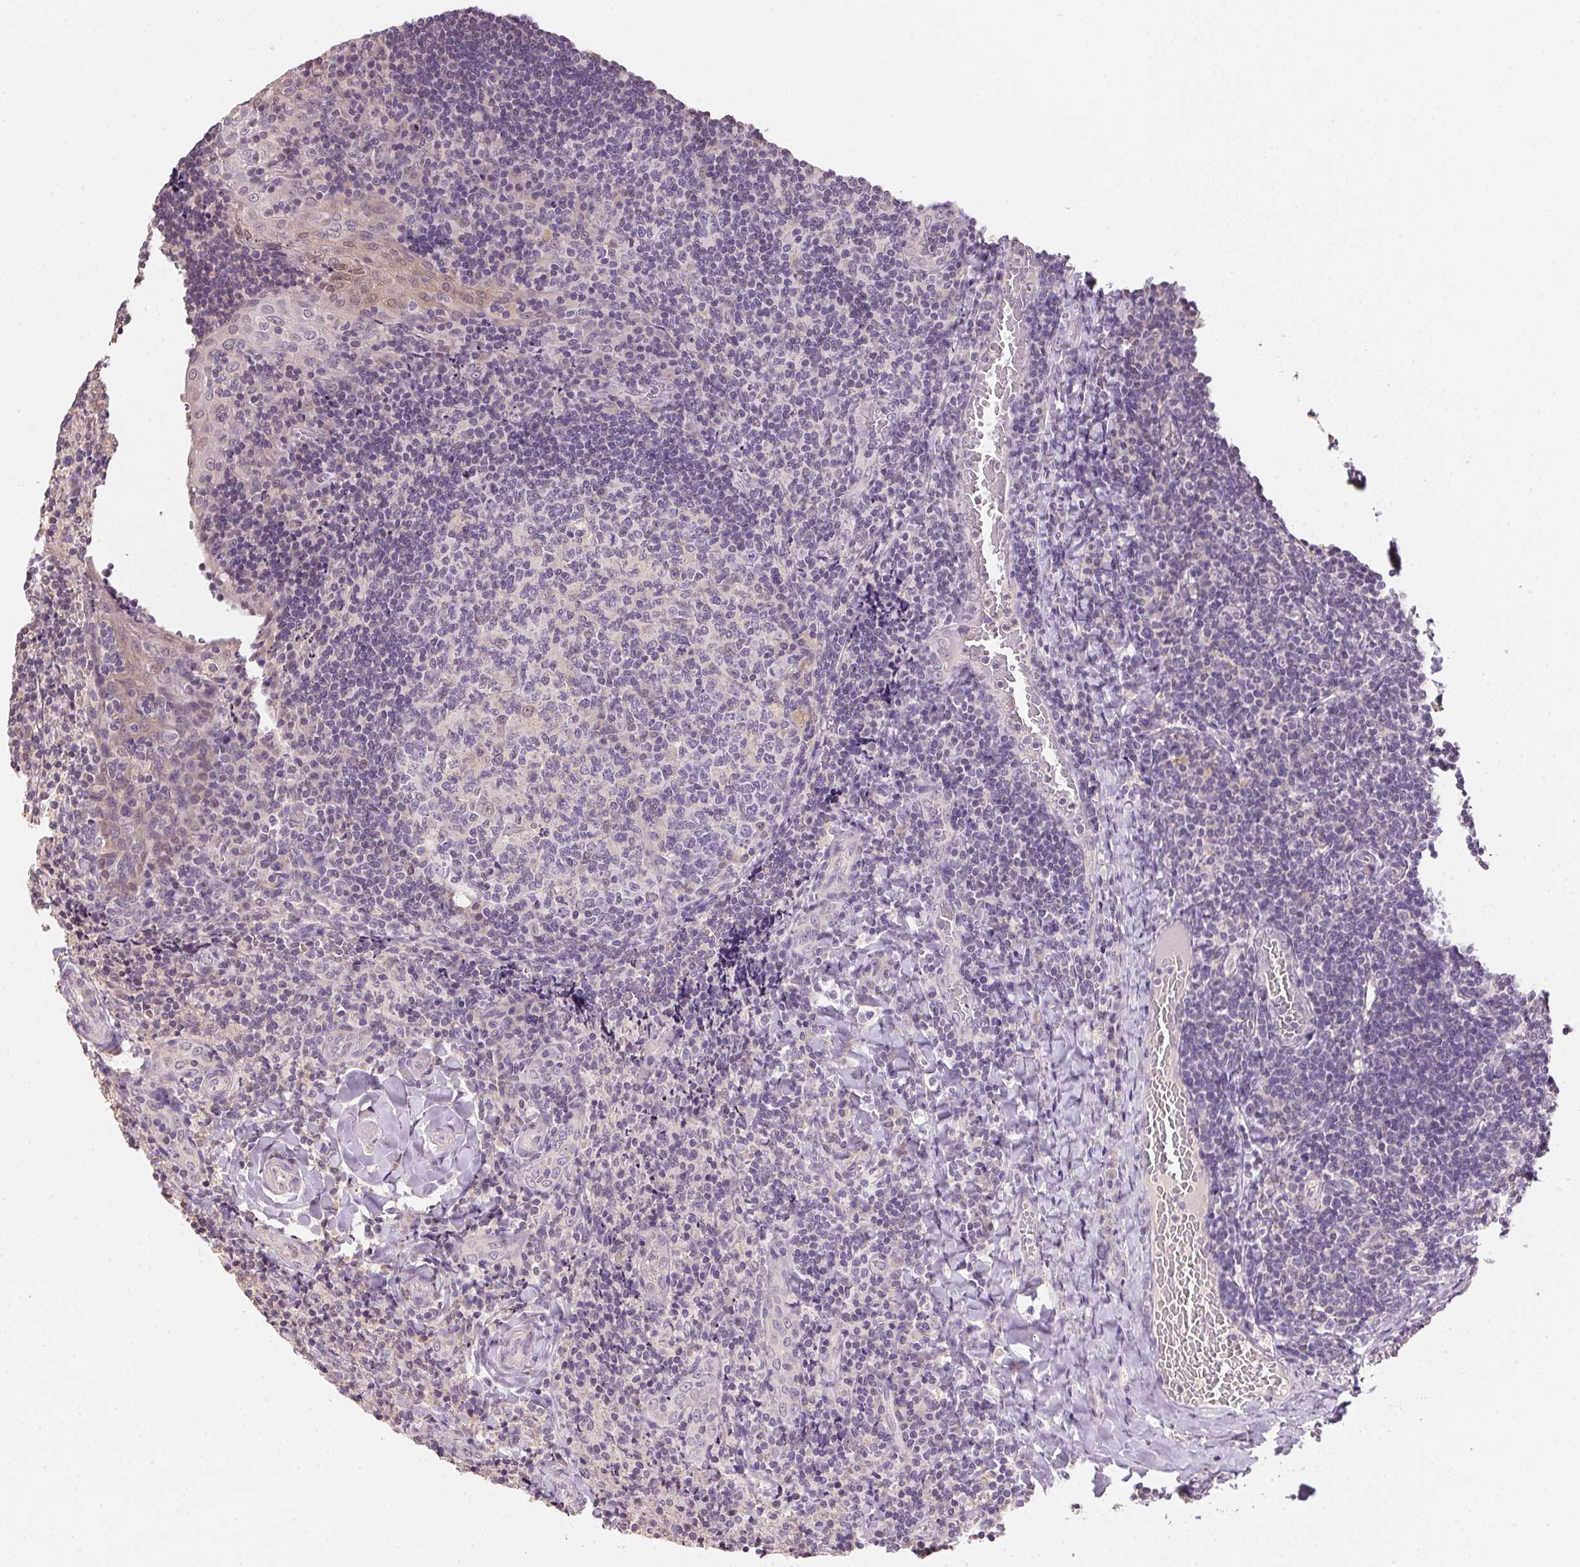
{"staining": {"intensity": "negative", "quantity": "none", "location": "none"}, "tissue": "tonsil", "cell_type": "Germinal center cells", "image_type": "normal", "snomed": [{"axis": "morphology", "description": "Normal tissue, NOS"}, {"axis": "topography", "description": "Tonsil"}], "caption": "This image is of normal tonsil stained with immunohistochemistry to label a protein in brown with the nuclei are counter-stained blue. There is no expression in germinal center cells.", "gene": "ALDH8A1", "patient": {"sex": "male", "age": 17}}